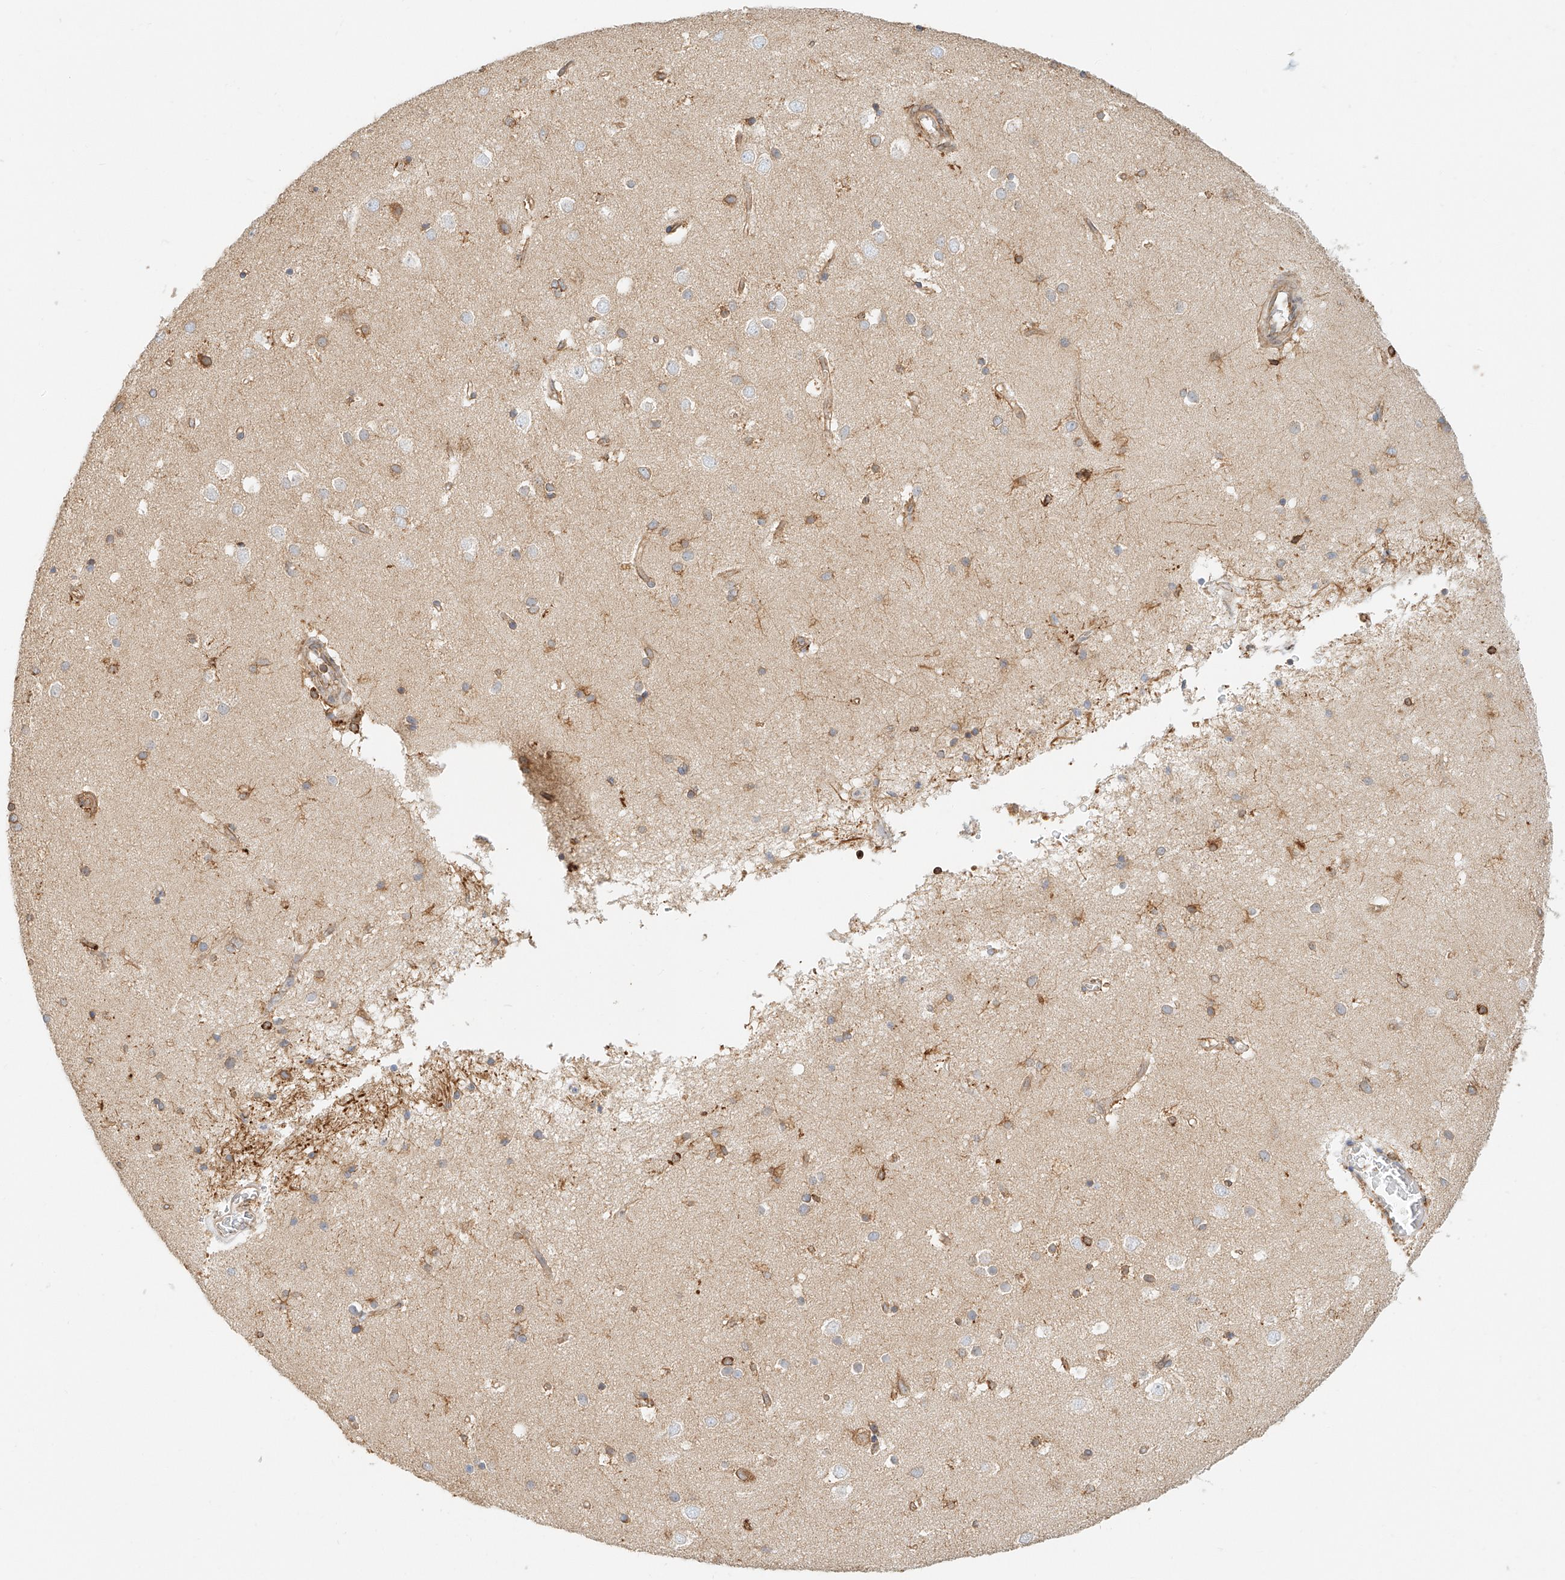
{"staining": {"intensity": "weak", "quantity": ">75%", "location": "cytoplasmic/membranous"}, "tissue": "cerebral cortex", "cell_type": "Endothelial cells", "image_type": "normal", "snomed": [{"axis": "morphology", "description": "Normal tissue, NOS"}, {"axis": "topography", "description": "Cerebral cortex"}], "caption": "High-power microscopy captured an immunohistochemistry (IHC) photomicrograph of normal cerebral cortex, revealing weak cytoplasmic/membranous staining in about >75% of endothelial cells.", "gene": "DHRS7", "patient": {"sex": "male", "age": 54}}